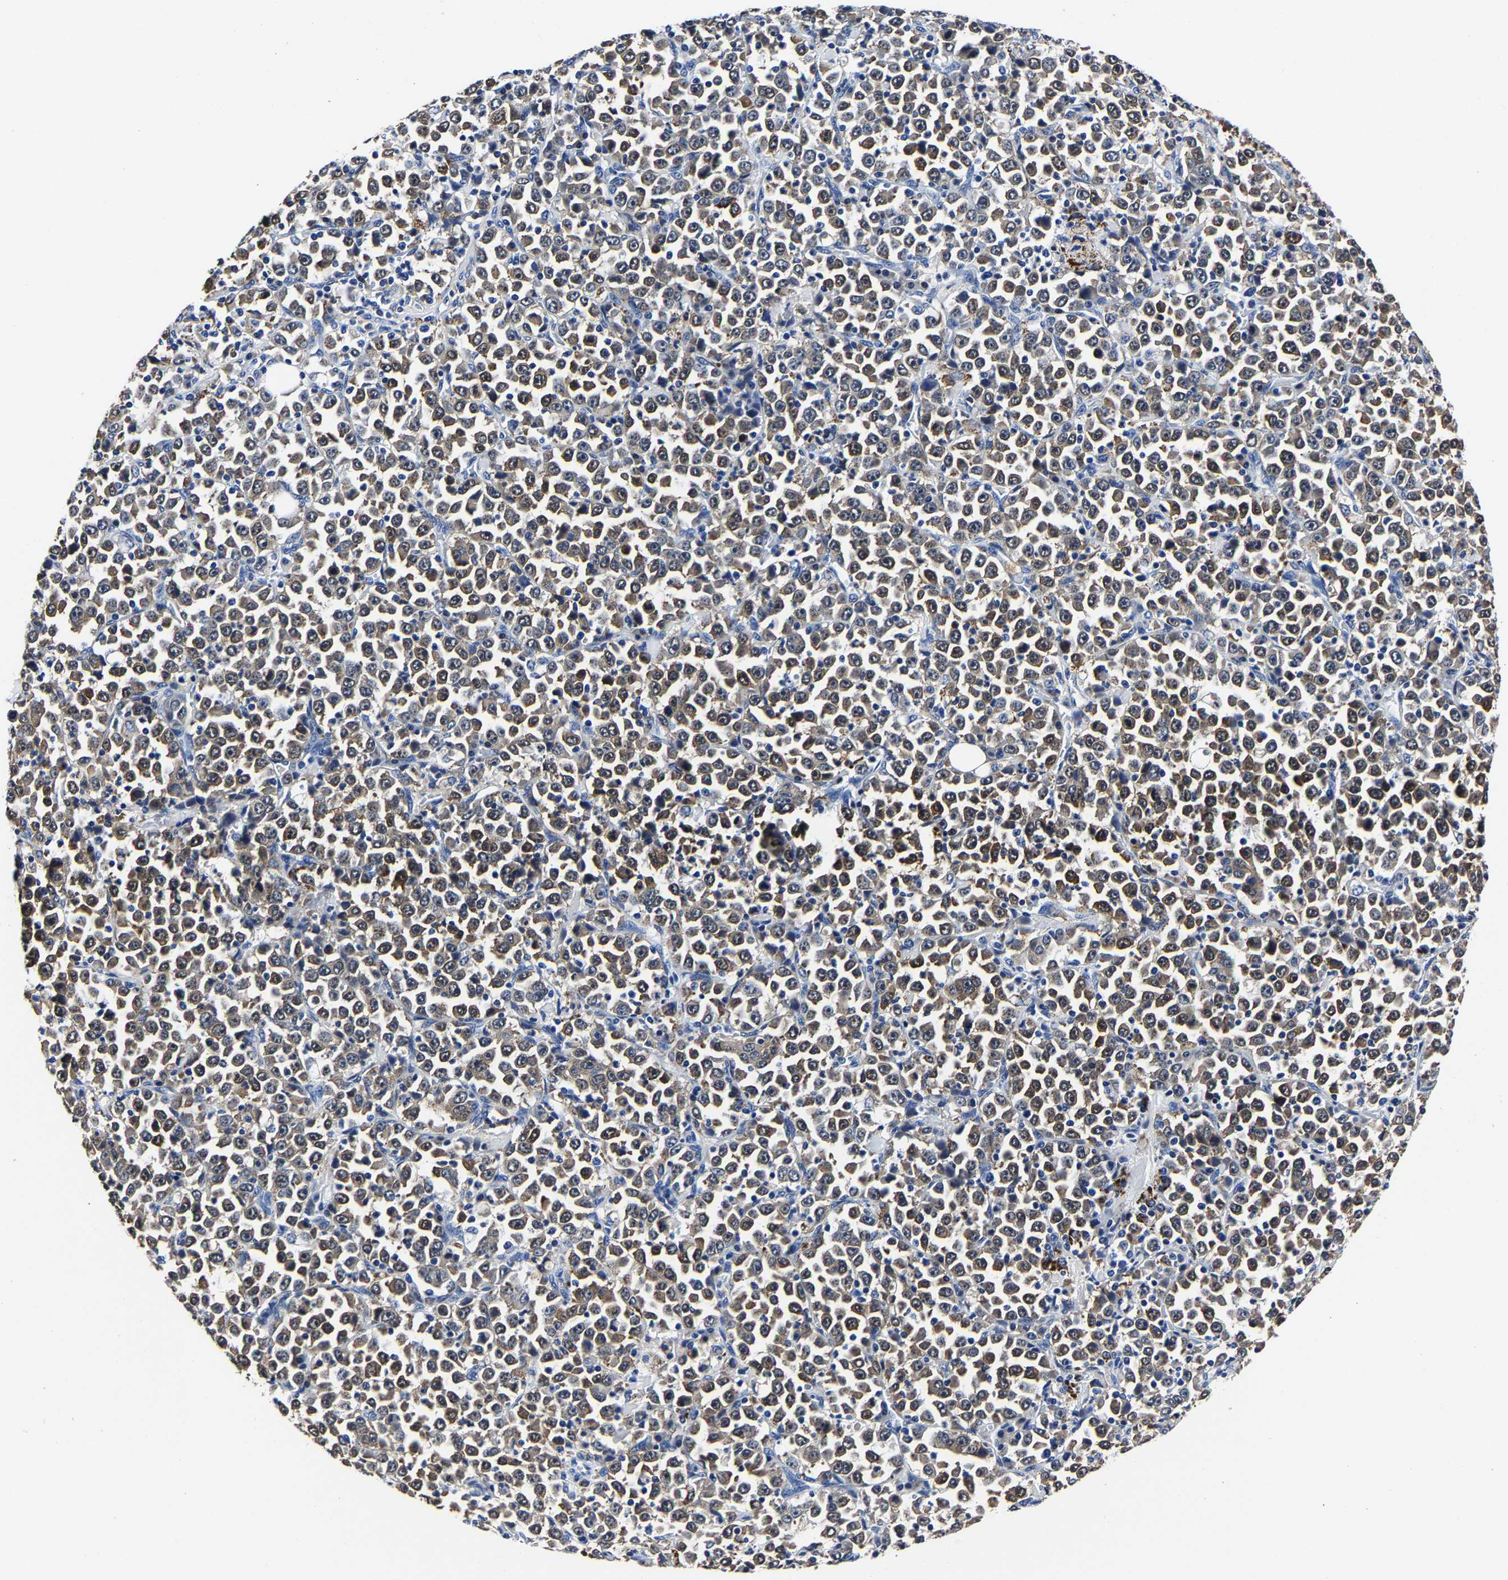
{"staining": {"intensity": "moderate", "quantity": "25%-75%", "location": "cytoplasmic/membranous"}, "tissue": "stomach cancer", "cell_type": "Tumor cells", "image_type": "cancer", "snomed": [{"axis": "morphology", "description": "Normal tissue, NOS"}, {"axis": "morphology", "description": "Adenocarcinoma, NOS"}, {"axis": "topography", "description": "Stomach, upper"}, {"axis": "topography", "description": "Stomach"}], "caption": "This image shows immunohistochemistry staining of stomach cancer (adenocarcinoma), with medium moderate cytoplasmic/membranous expression in about 25%-75% of tumor cells.", "gene": "PSPH", "patient": {"sex": "male", "age": 59}}